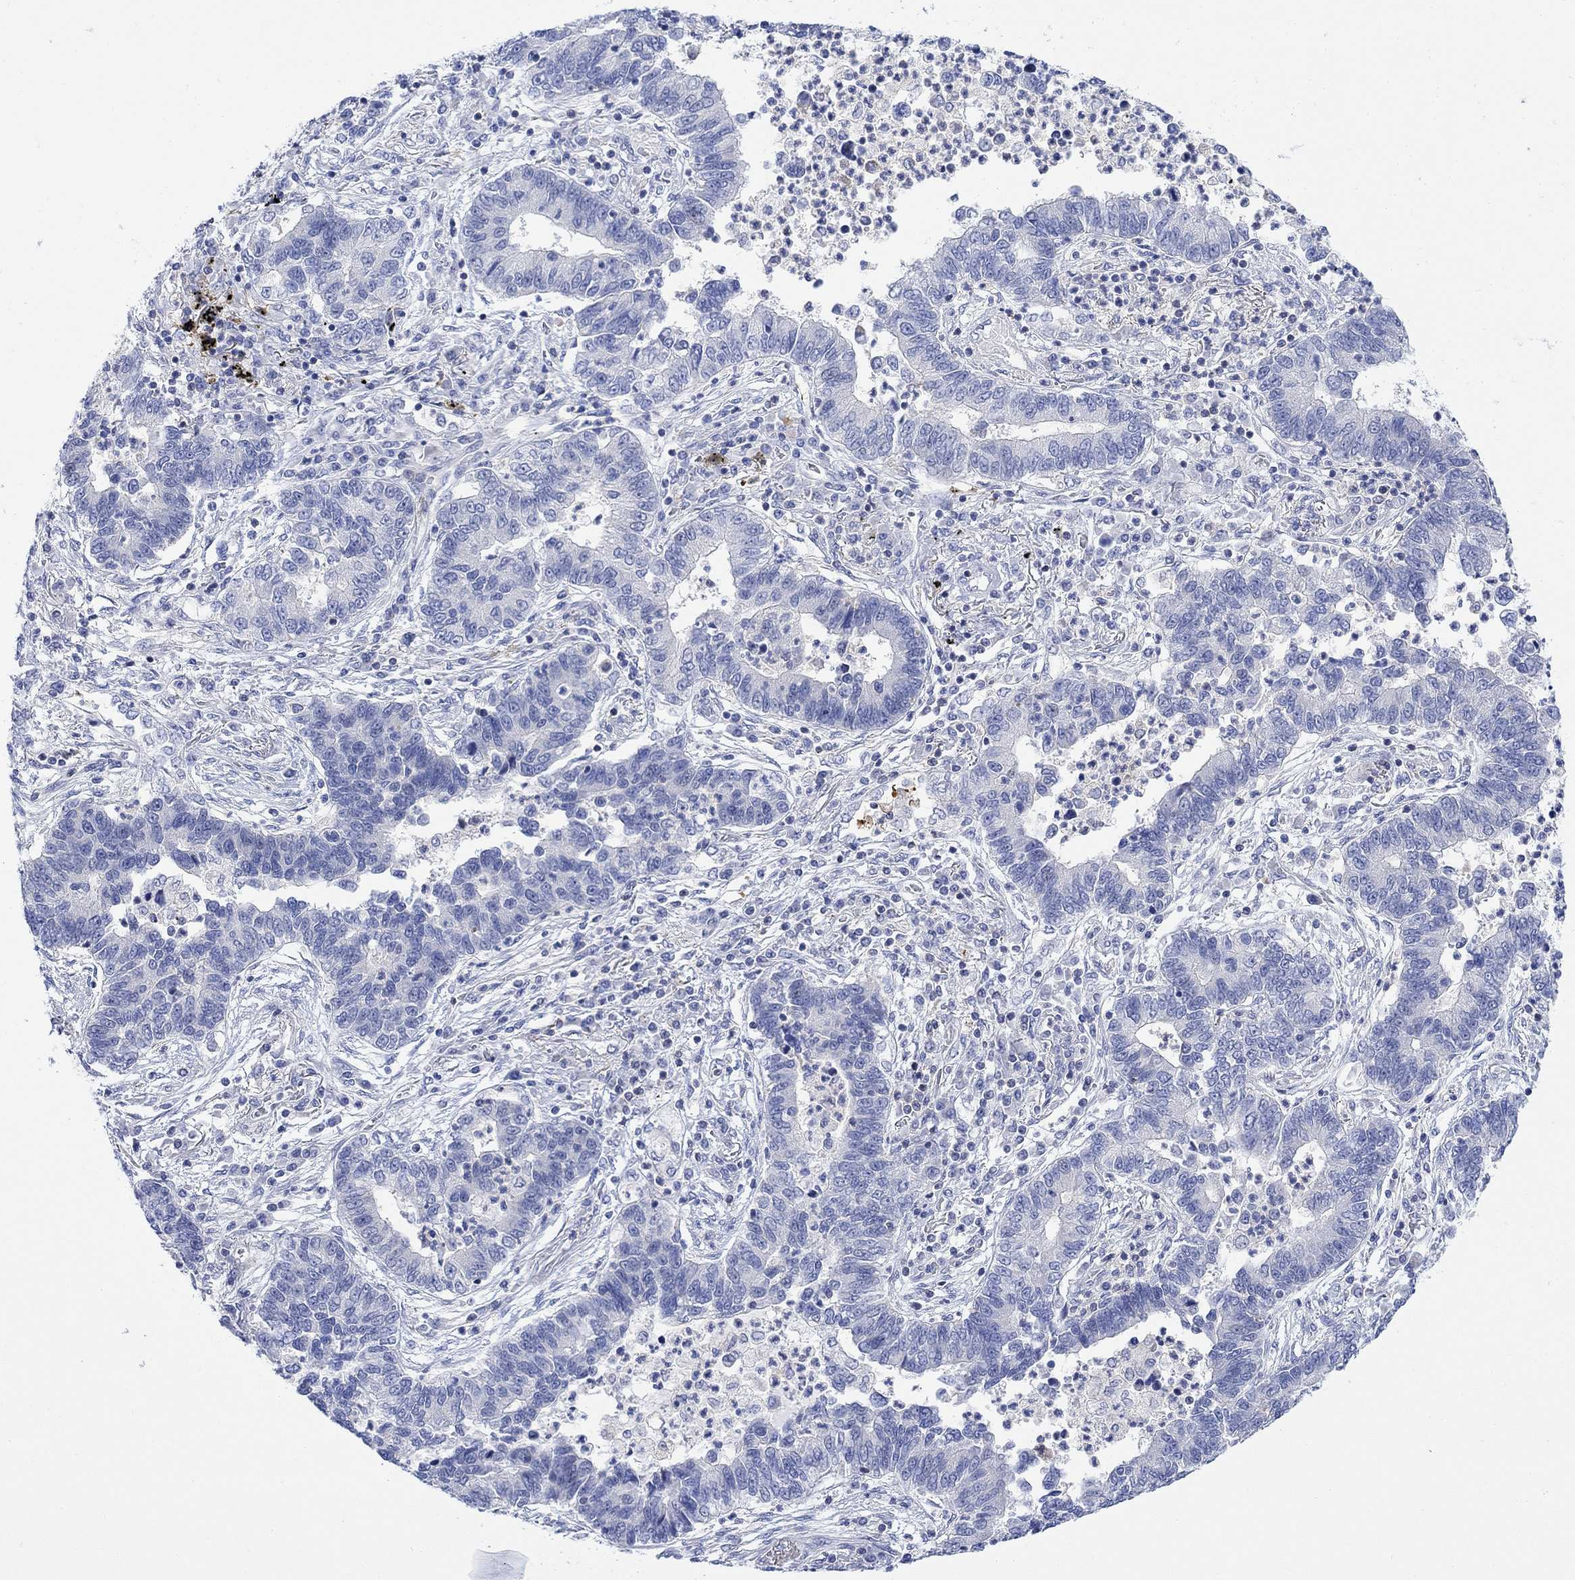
{"staining": {"intensity": "negative", "quantity": "none", "location": "none"}, "tissue": "lung cancer", "cell_type": "Tumor cells", "image_type": "cancer", "snomed": [{"axis": "morphology", "description": "Adenocarcinoma, NOS"}, {"axis": "topography", "description": "Lung"}], "caption": "The histopathology image shows no staining of tumor cells in lung cancer (adenocarcinoma).", "gene": "ARSK", "patient": {"sex": "female", "age": 57}}